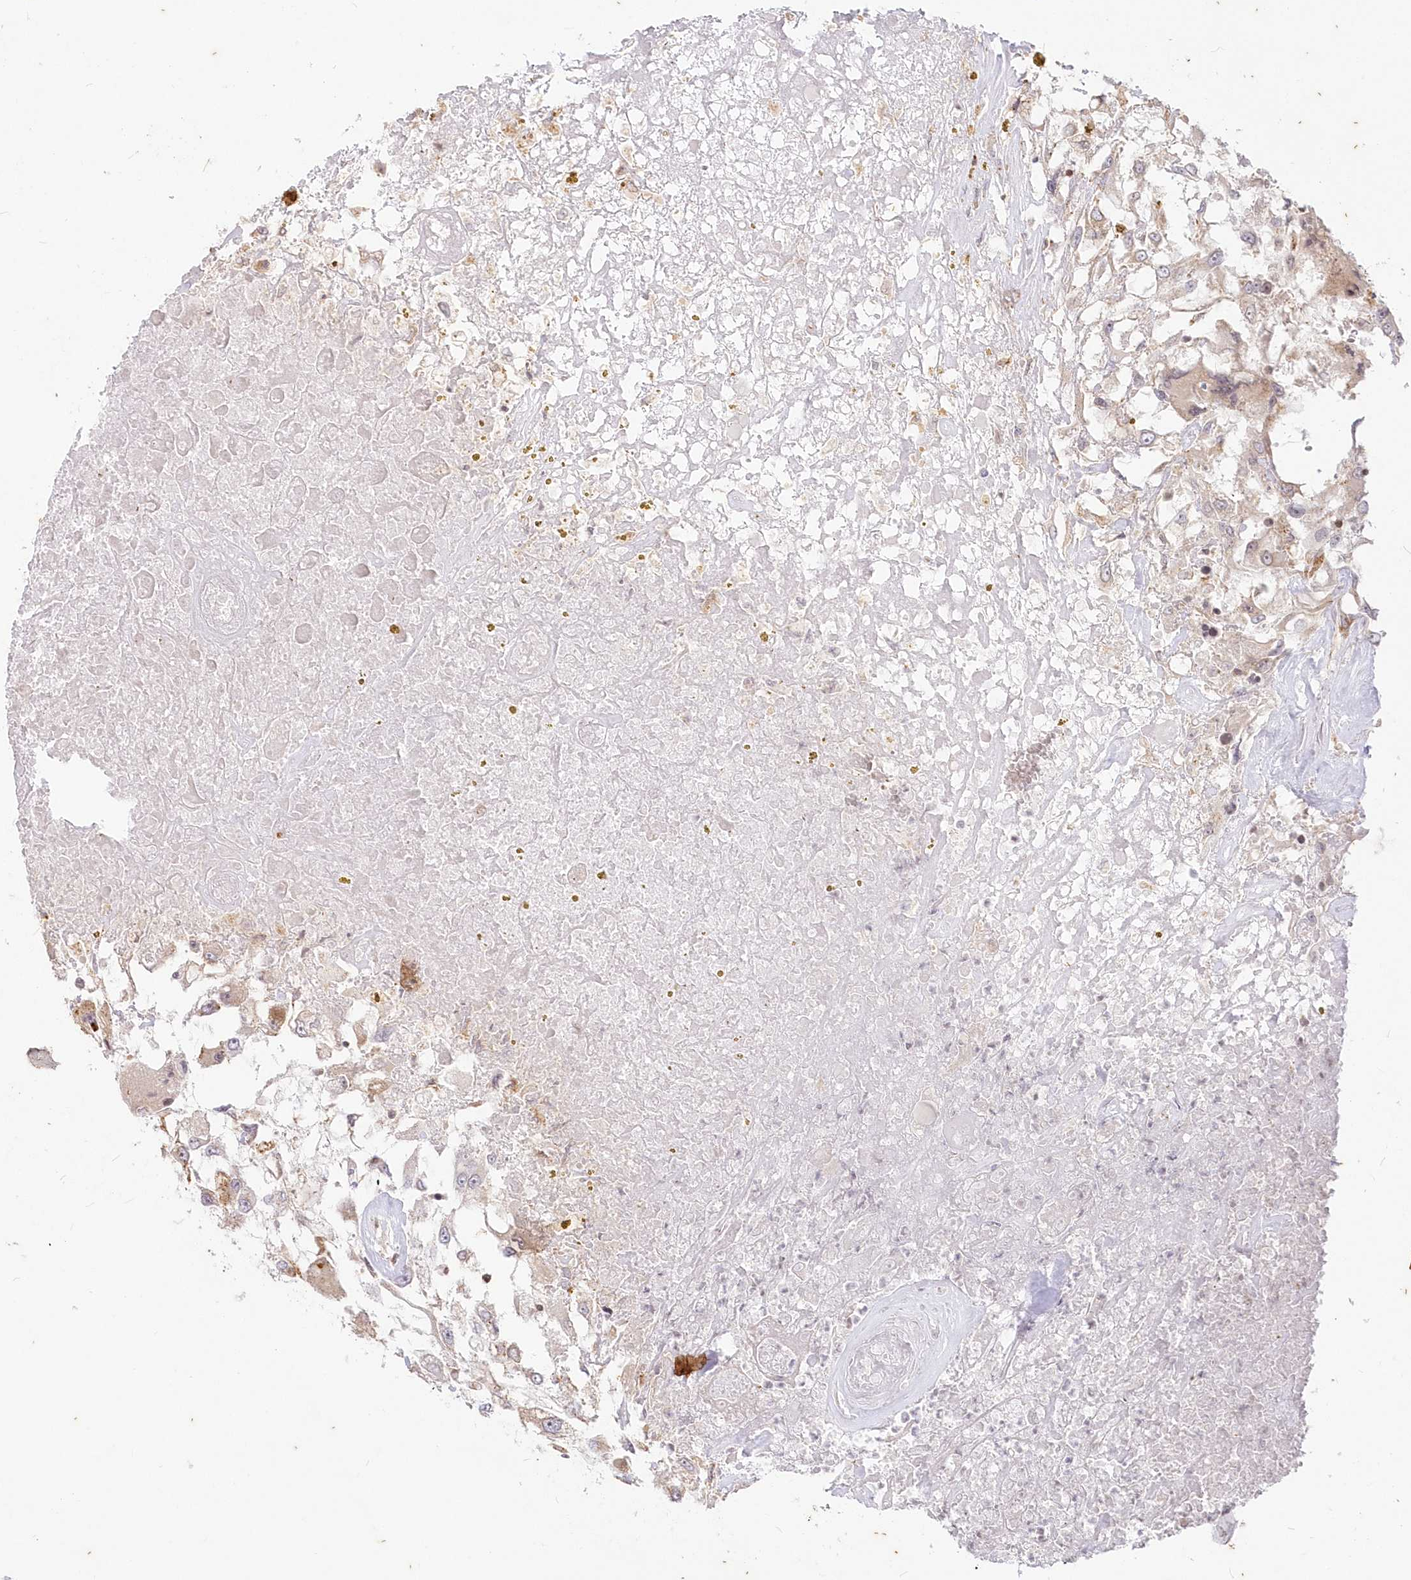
{"staining": {"intensity": "negative", "quantity": "none", "location": "none"}, "tissue": "renal cancer", "cell_type": "Tumor cells", "image_type": "cancer", "snomed": [{"axis": "morphology", "description": "Adenocarcinoma, NOS"}, {"axis": "topography", "description": "Kidney"}], "caption": "Protein analysis of adenocarcinoma (renal) shows no significant expression in tumor cells.", "gene": "MTMR3", "patient": {"sex": "female", "age": 52}}